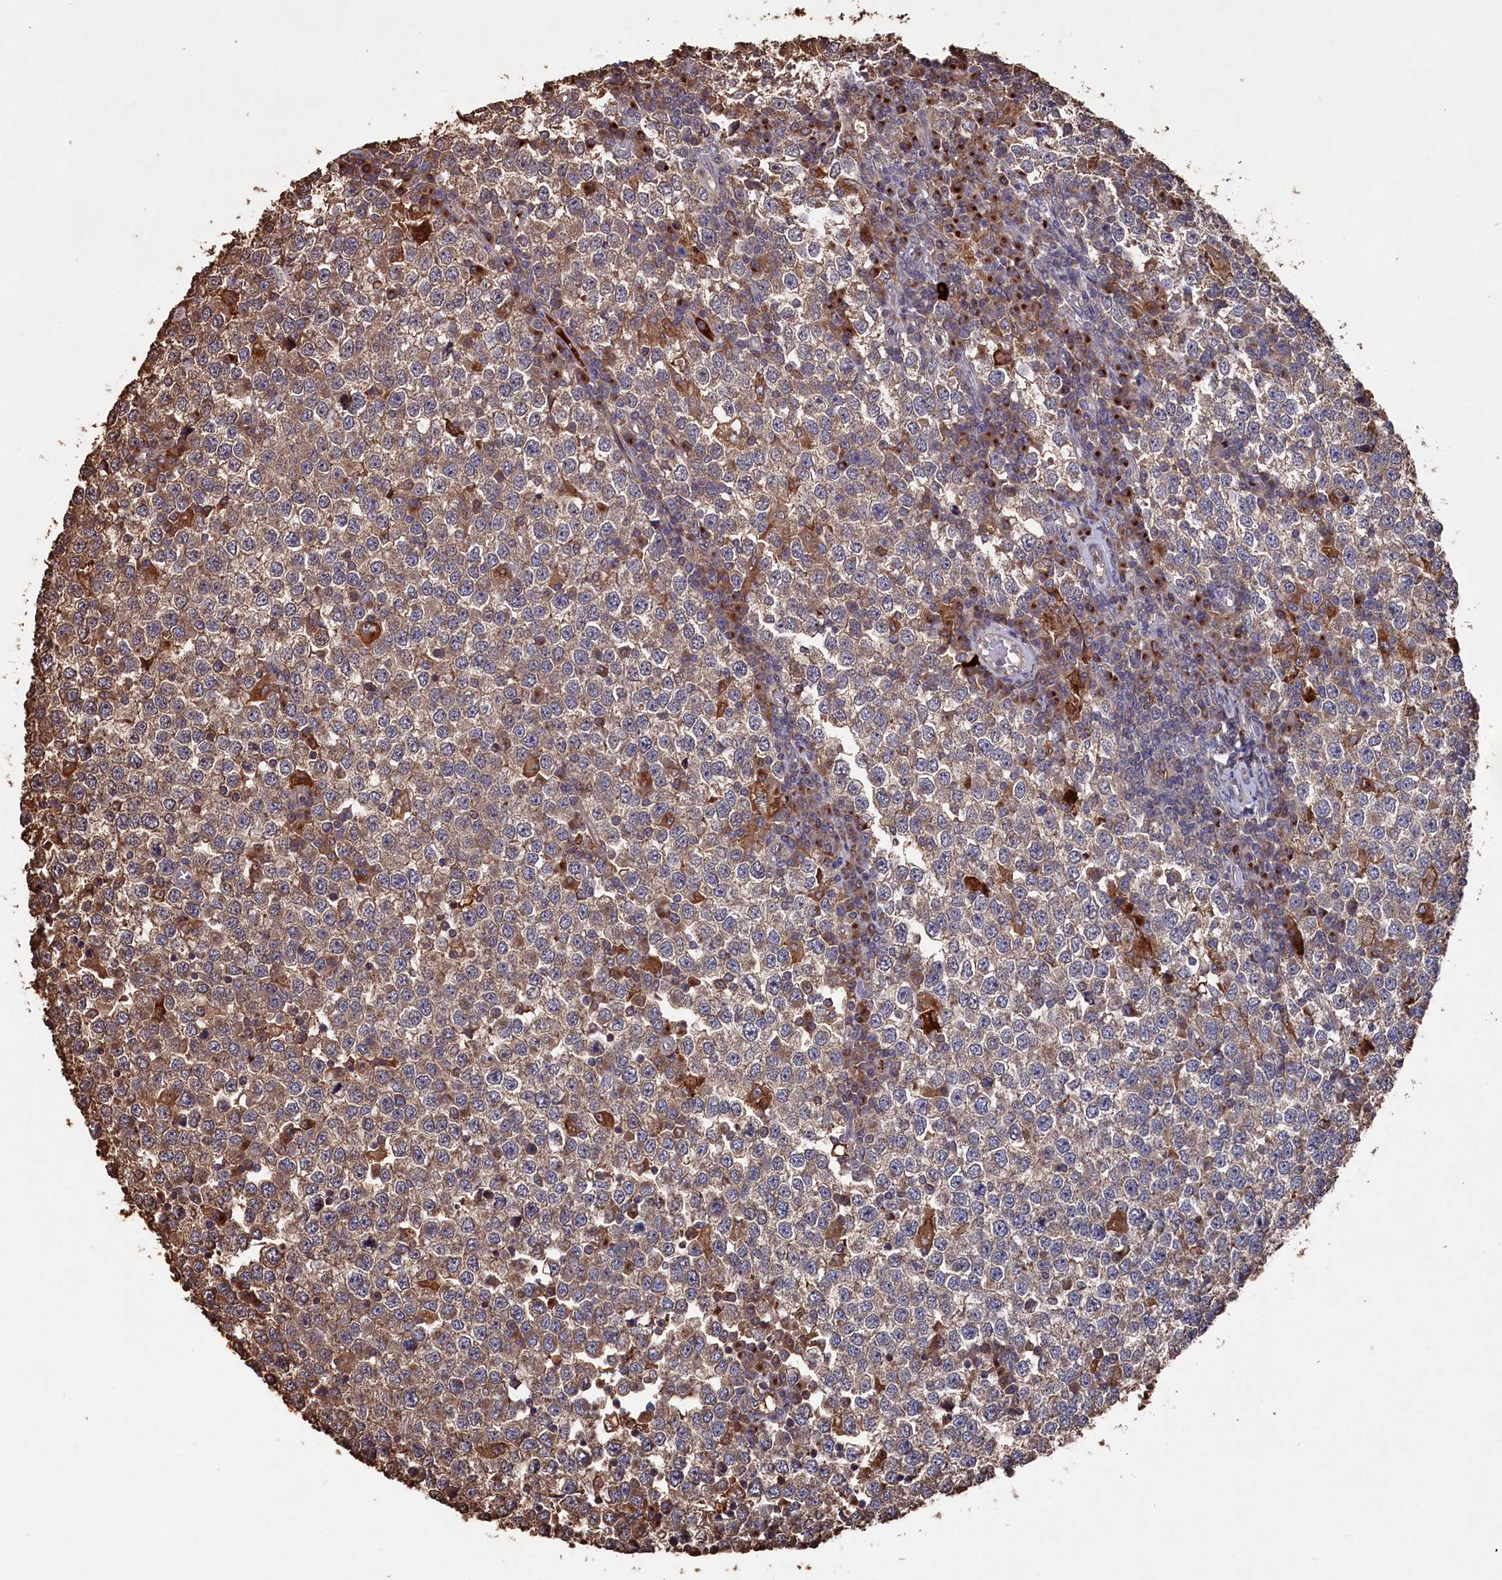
{"staining": {"intensity": "weak", "quantity": ">75%", "location": "cytoplasmic/membranous"}, "tissue": "testis cancer", "cell_type": "Tumor cells", "image_type": "cancer", "snomed": [{"axis": "morphology", "description": "Seminoma, NOS"}, {"axis": "topography", "description": "Testis"}], "caption": "IHC staining of testis cancer, which demonstrates low levels of weak cytoplasmic/membranous positivity in about >75% of tumor cells indicating weak cytoplasmic/membranous protein expression. The staining was performed using DAB (brown) for protein detection and nuclei were counterstained in hematoxylin (blue).", "gene": "NAA60", "patient": {"sex": "male", "age": 65}}